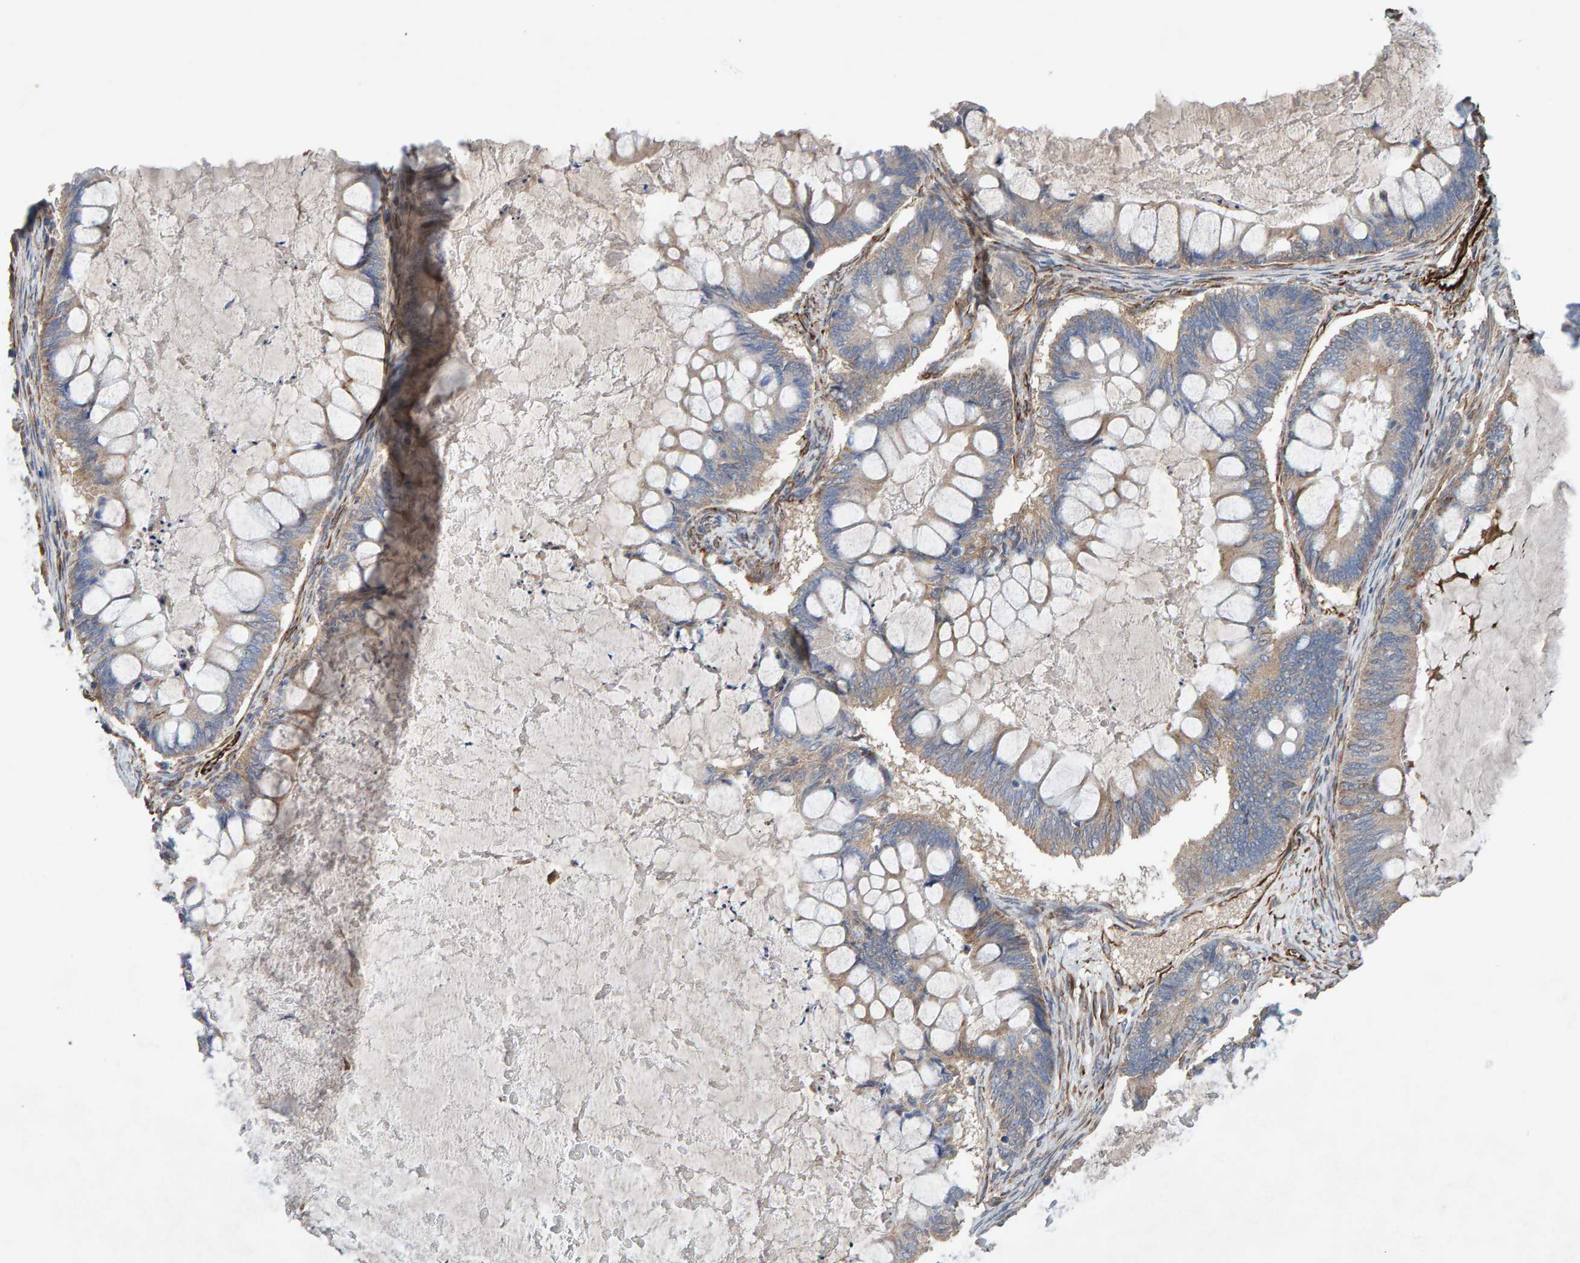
{"staining": {"intensity": "weak", "quantity": "<25%", "location": "cytoplasmic/membranous"}, "tissue": "ovarian cancer", "cell_type": "Tumor cells", "image_type": "cancer", "snomed": [{"axis": "morphology", "description": "Cystadenocarcinoma, mucinous, NOS"}, {"axis": "topography", "description": "Ovary"}], "caption": "Immunohistochemical staining of ovarian cancer exhibits no significant staining in tumor cells.", "gene": "ZNF347", "patient": {"sex": "female", "age": 61}}